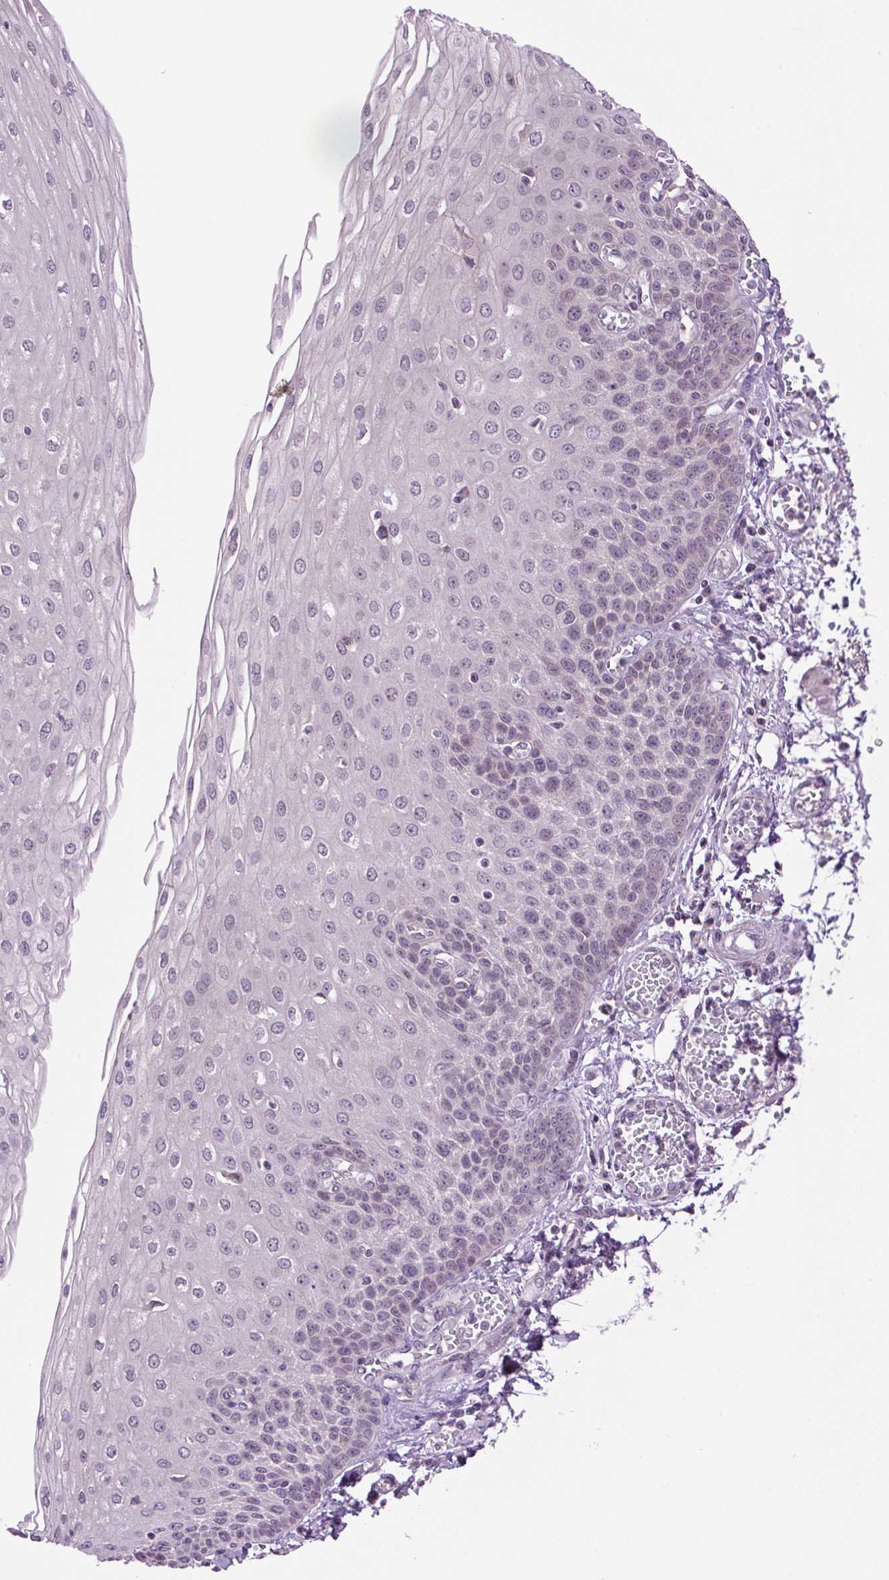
{"staining": {"intensity": "weak", "quantity": "<25%", "location": "nuclear"}, "tissue": "esophagus", "cell_type": "Squamous epithelial cells", "image_type": "normal", "snomed": [{"axis": "morphology", "description": "Normal tissue, NOS"}, {"axis": "morphology", "description": "Adenocarcinoma, NOS"}, {"axis": "topography", "description": "Esophagus"}], "caption": "Unremarkable esophagus was stained to show a protein in brown. There is no significant staining in squamous epithelial cells. (Stains: DAB (3,3'-diaminobenzidine) immunohistochemistry (IHC) with hematoxylin counter stain, Microscopy: brightfield microscopy at high magnification).", "gene": "SMIM13", "patient": {"sex": "male", "age": 81}}